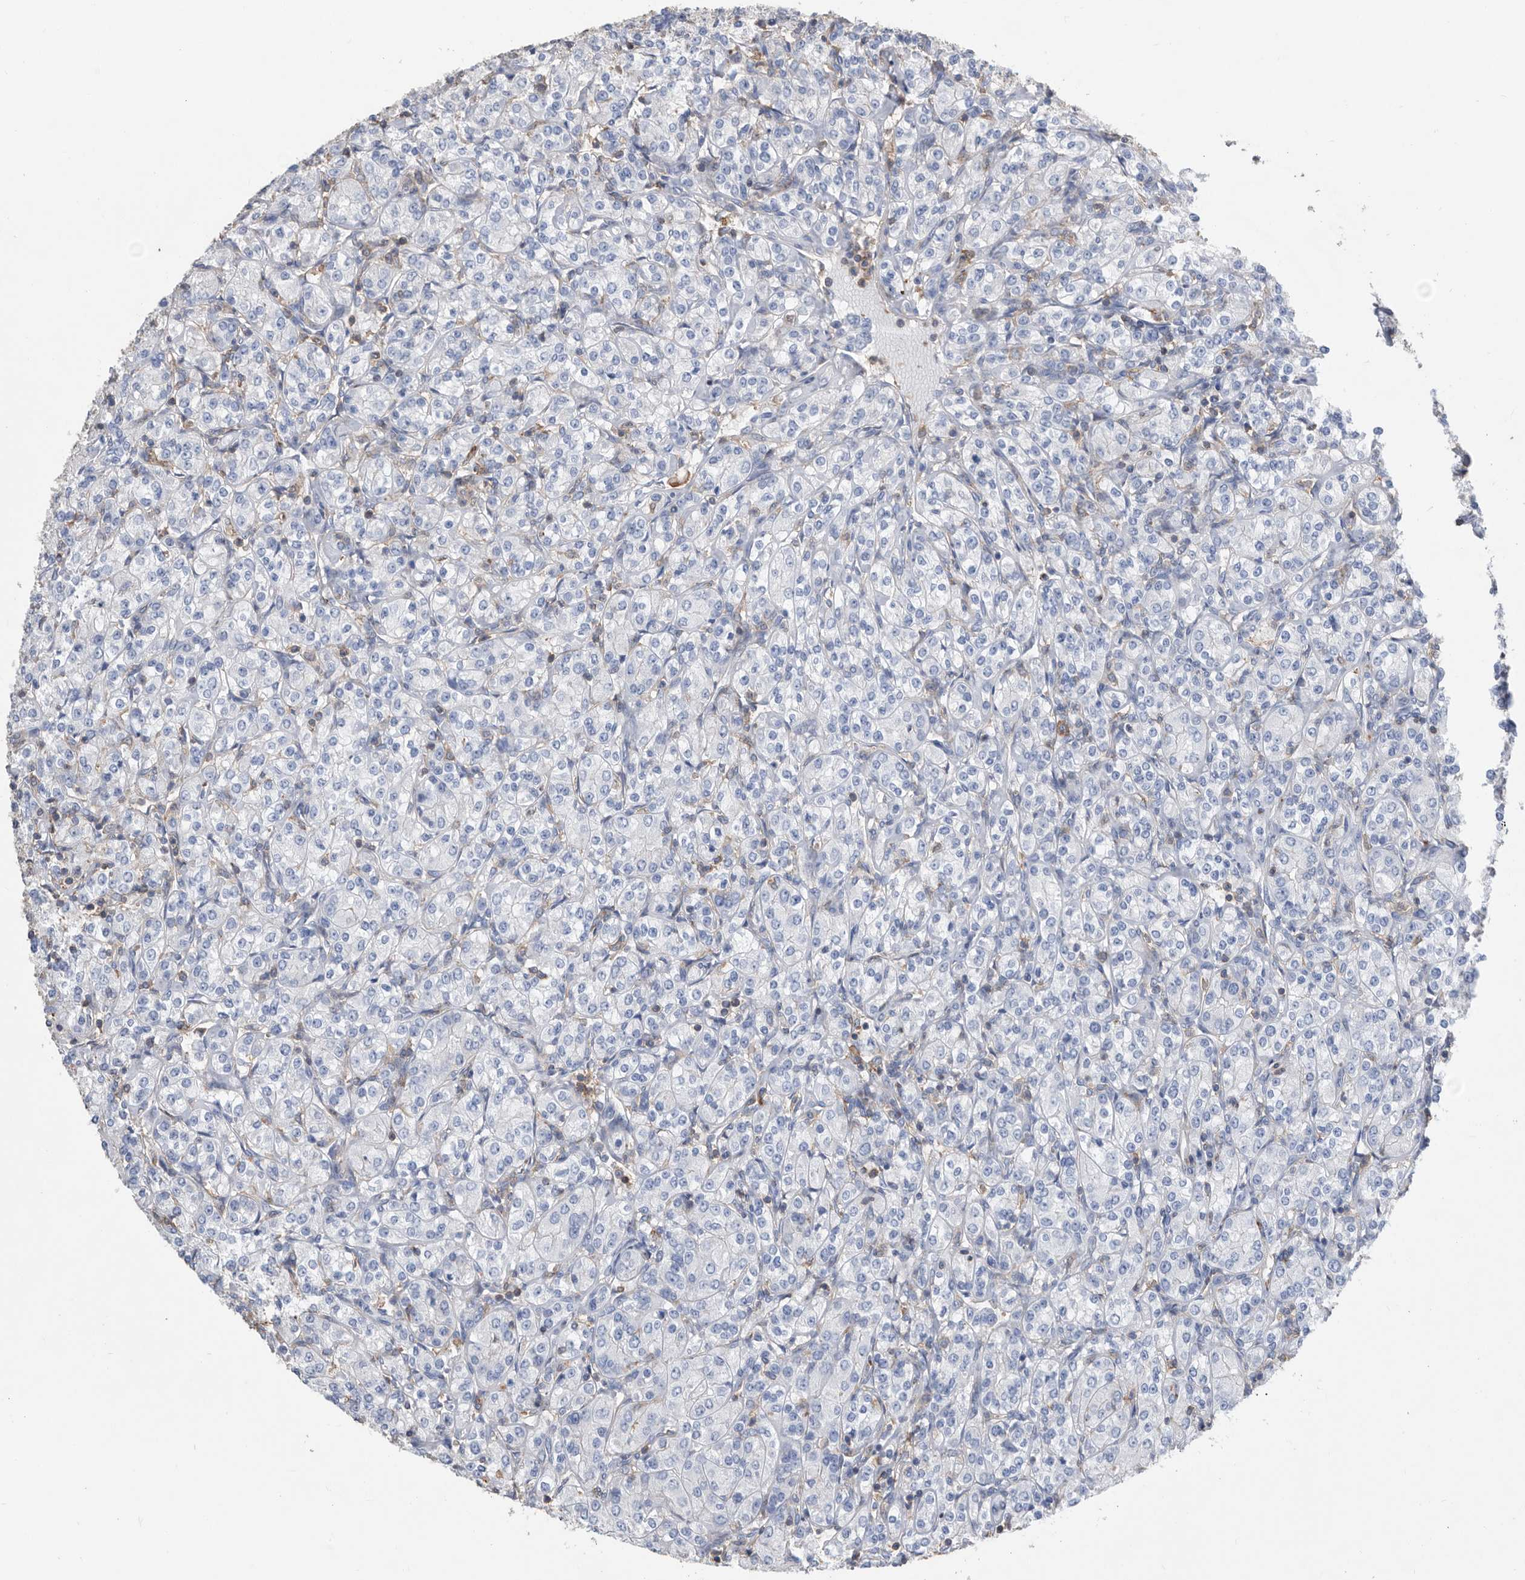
{"staining": {"intensity": "negative", "quantity": "none", "location": "none"}, "tissue": "renal cancer", "cell_type": "Tumor cells", "image_type": "cancer", "snomed": [{"axis": "morphology", "description": "Adenocarcinoma, NOS"}, {"axis": "topography", "description": "Kidney"}], "caption": "Tumor cells show no significant positivity in renal adenocarcinoma.", "gene": "MS4A4A", "patient": {"sex": "male", "age": 77}}